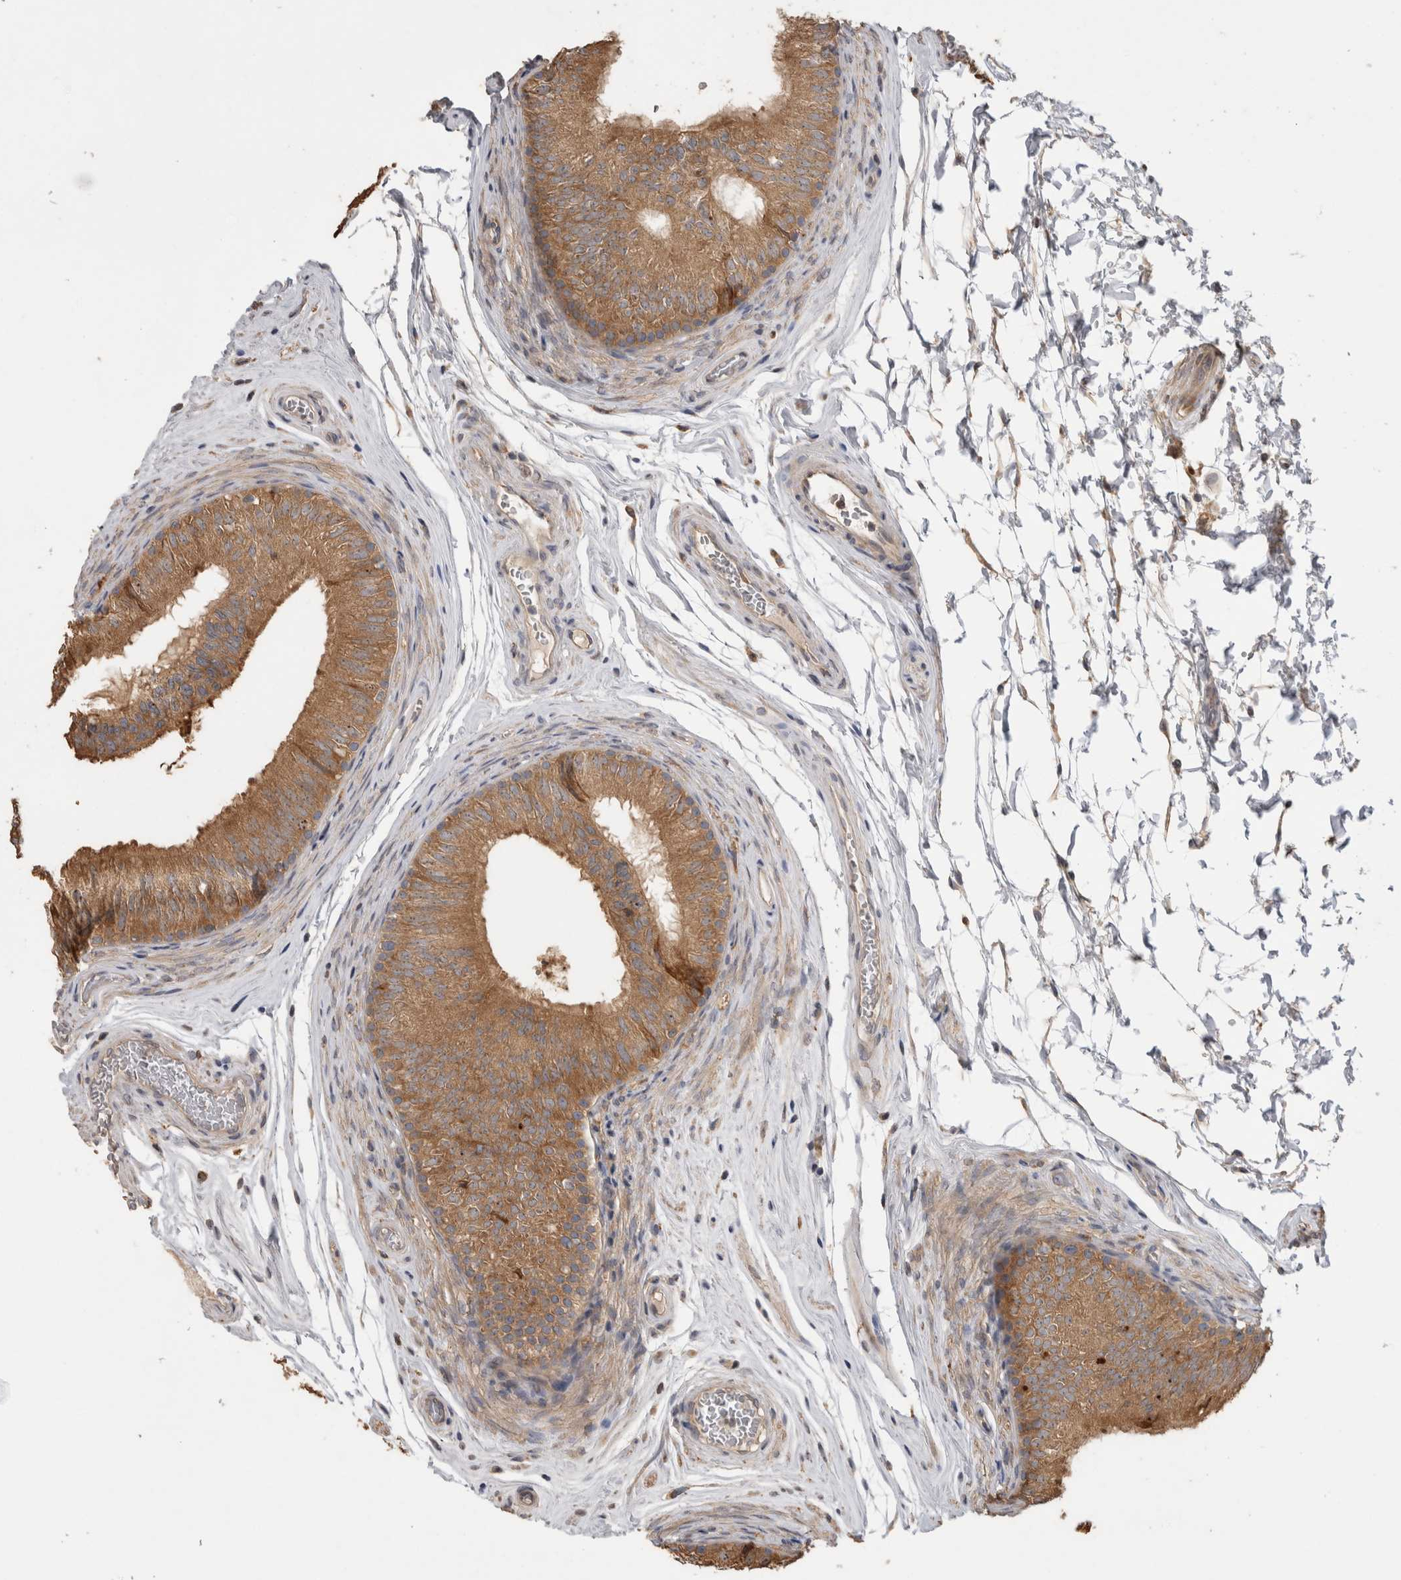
{"staining": {"intensity": "moderate", "quantity": ">75%", "location": "cytoplasmic/membranous"}, "tissue": "epididymis", "cell_type": "Glandular cells", "image_type": "normal", "snomed": [{"axis": "morphology", "description": "Normal tissue, NOS"}, {"axis": "topography", "description": "Epididymis"}], "caption": "Glandular cells demonstrate medium levels of moderate cytoplasmic/membranous staining in about >75% of cells in benign human epididymis. The staining was performed using DAB (3,3'-diaminobenzidine), with brown indicating positive protein expression. Nuclei are stained blue with hematoxylin.", "gene": "TBCE", "patient": {"sex": "male", "age": 36}}